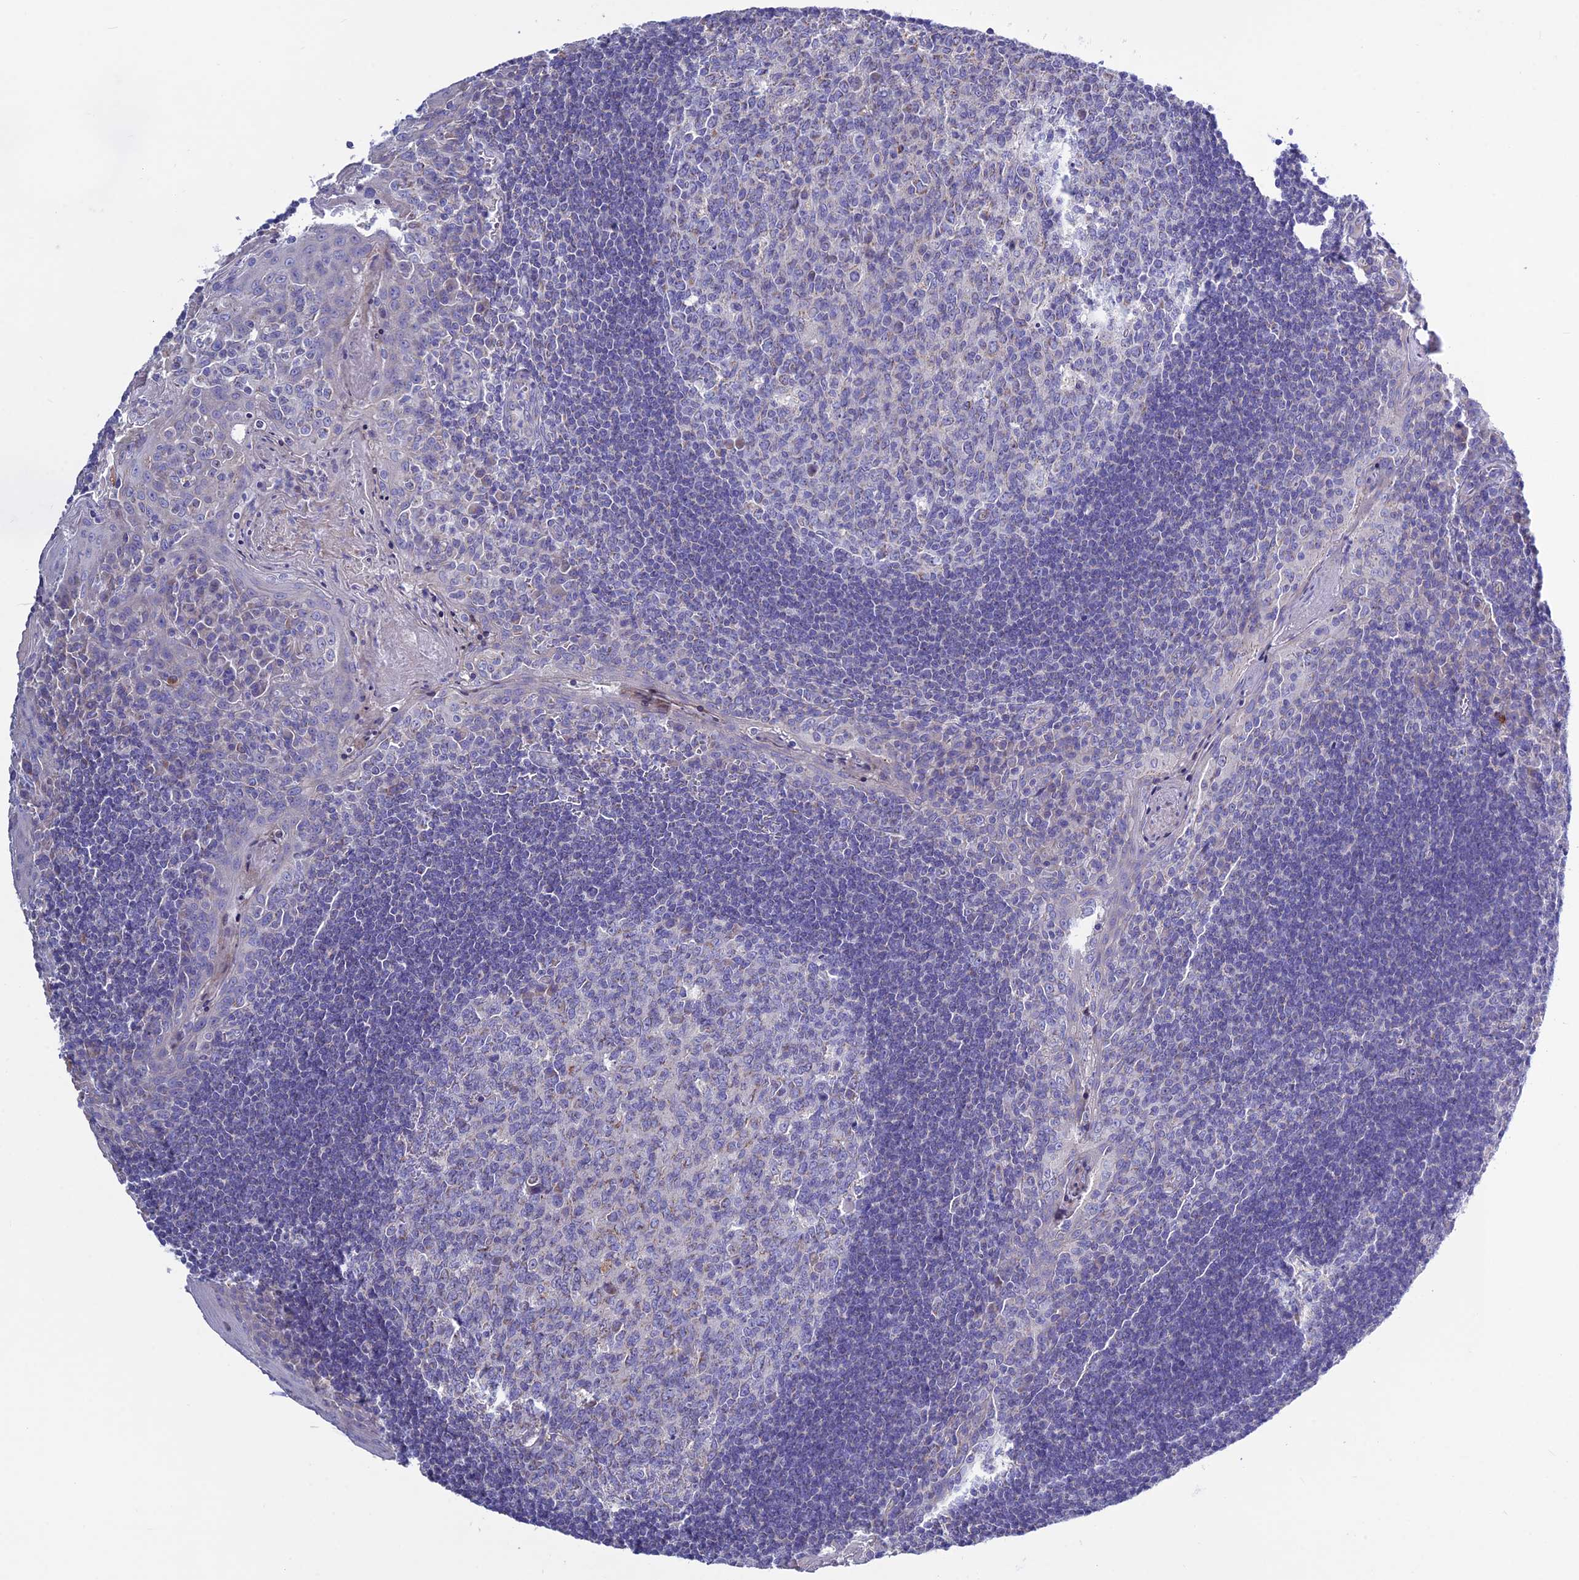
{"staining": {"intensity": "negative", "quantity": "none", "location": "none"}, "tissue": "tonsil", "cell_type": "Germinal center cells", "image_type": "normal", "snomed": [{"axis": "morphology", "description": "Normal tissue, NOS"}, {"axis": "topography", "description": "Tonsil"}], "caption": "This is an IHC photomicrograph of normal human tonsil. There is no expression in germinal center cells.", "gene": "BHMT2", "patient": {"sex": "male", "age": 27}}